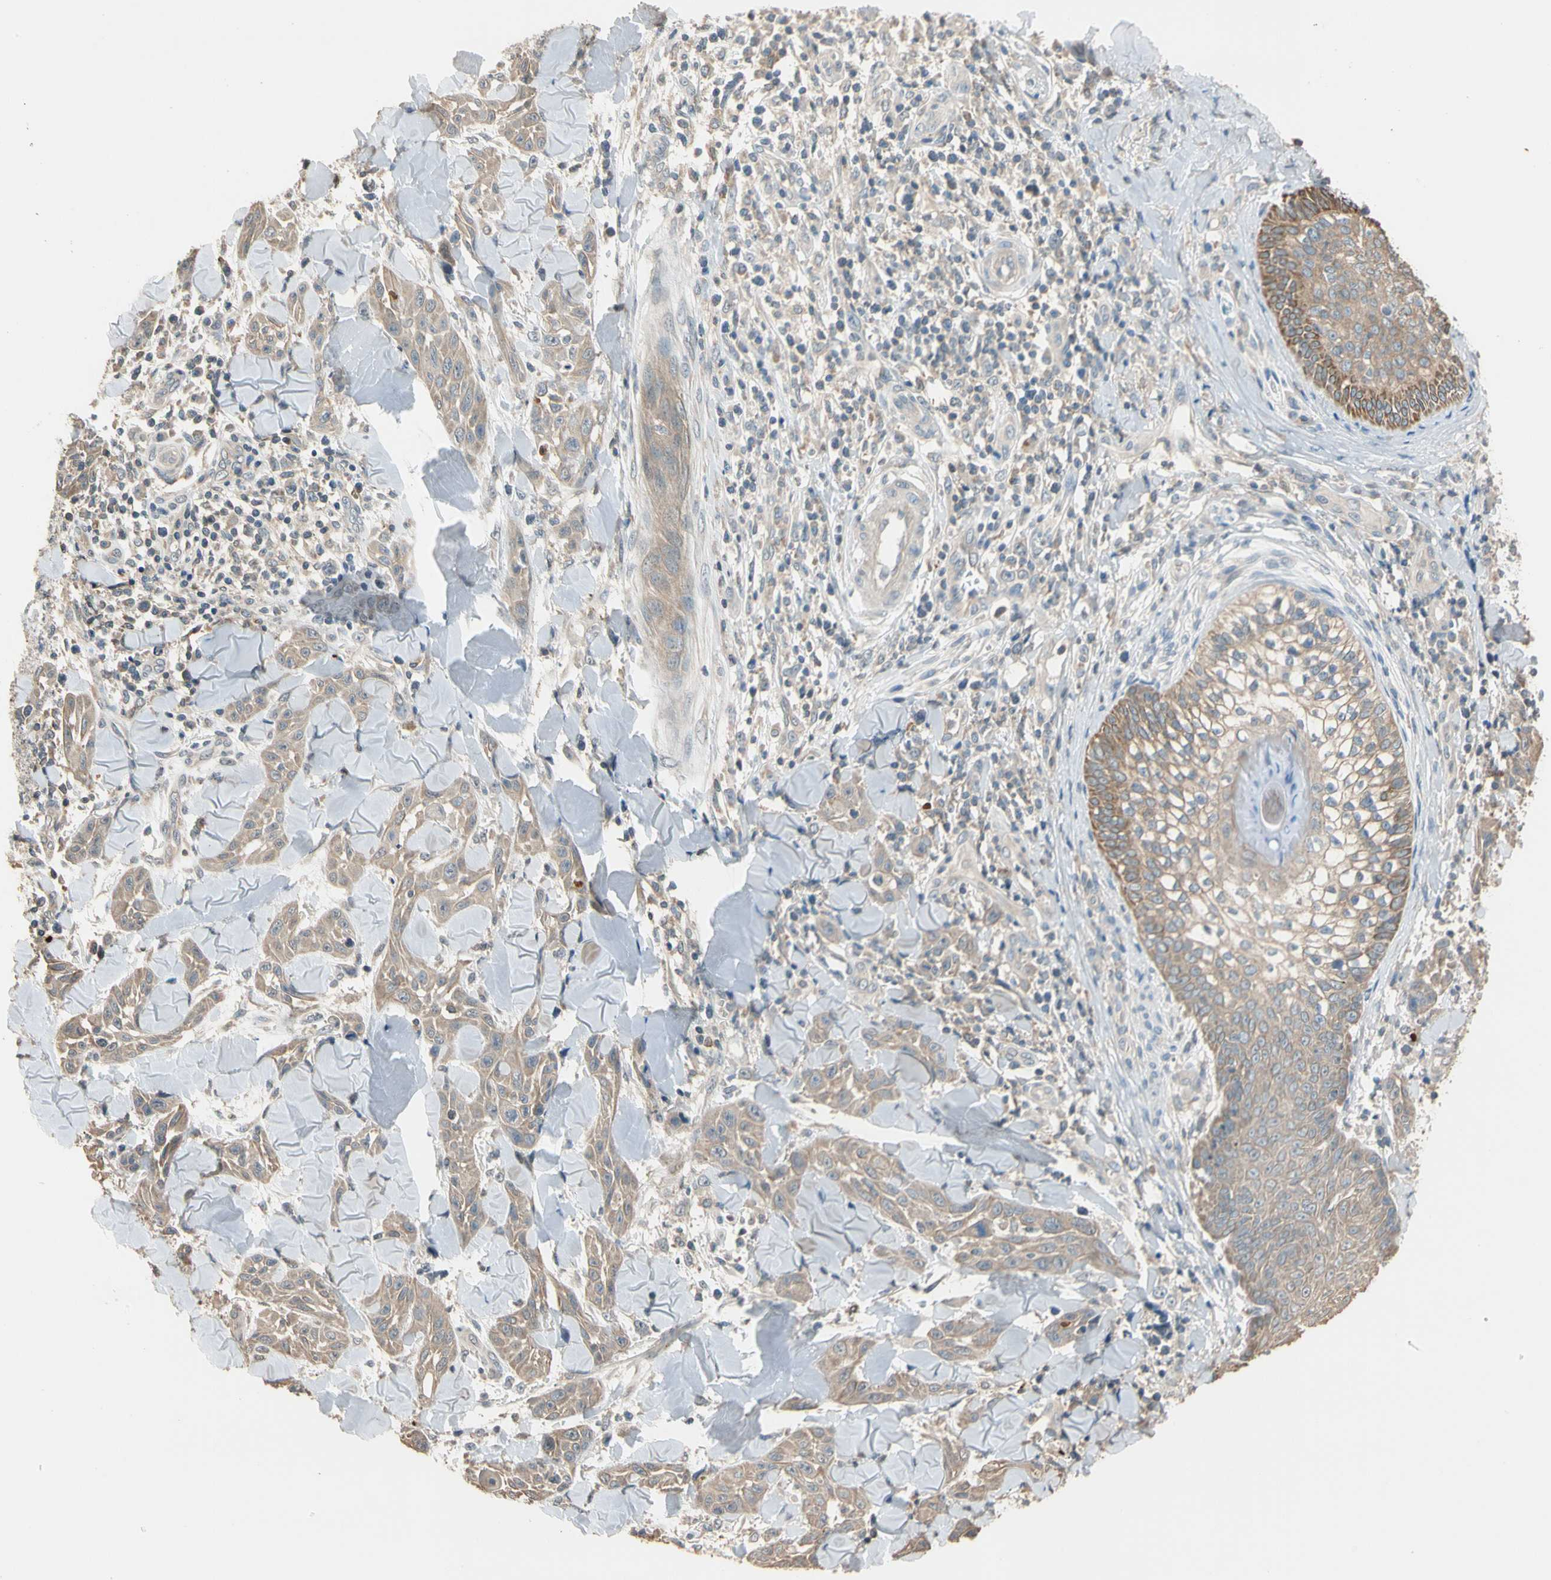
{"staining": {"intensity": "weak", "quantity": ">75%", "location": "cytoplasmic/membranous"}, "tissue": "skin cancer", "cell_type": "Tumor cells", "image_type": "cancer", "snomed": [{"axis": "morphology", "description": "Squamous cell carcinoma, NOS"}, {"axis": "topography", "description": "Skin"}], "caption": "Skin cancer (squamous cell carcinoma) stained with DAB IHC shows low levels of weak cytoplasmic/membranous expression in approximately >75% of tumor cells.", "gene": "MAP3K7", "patient": {"sex": "male", "age": 24}}